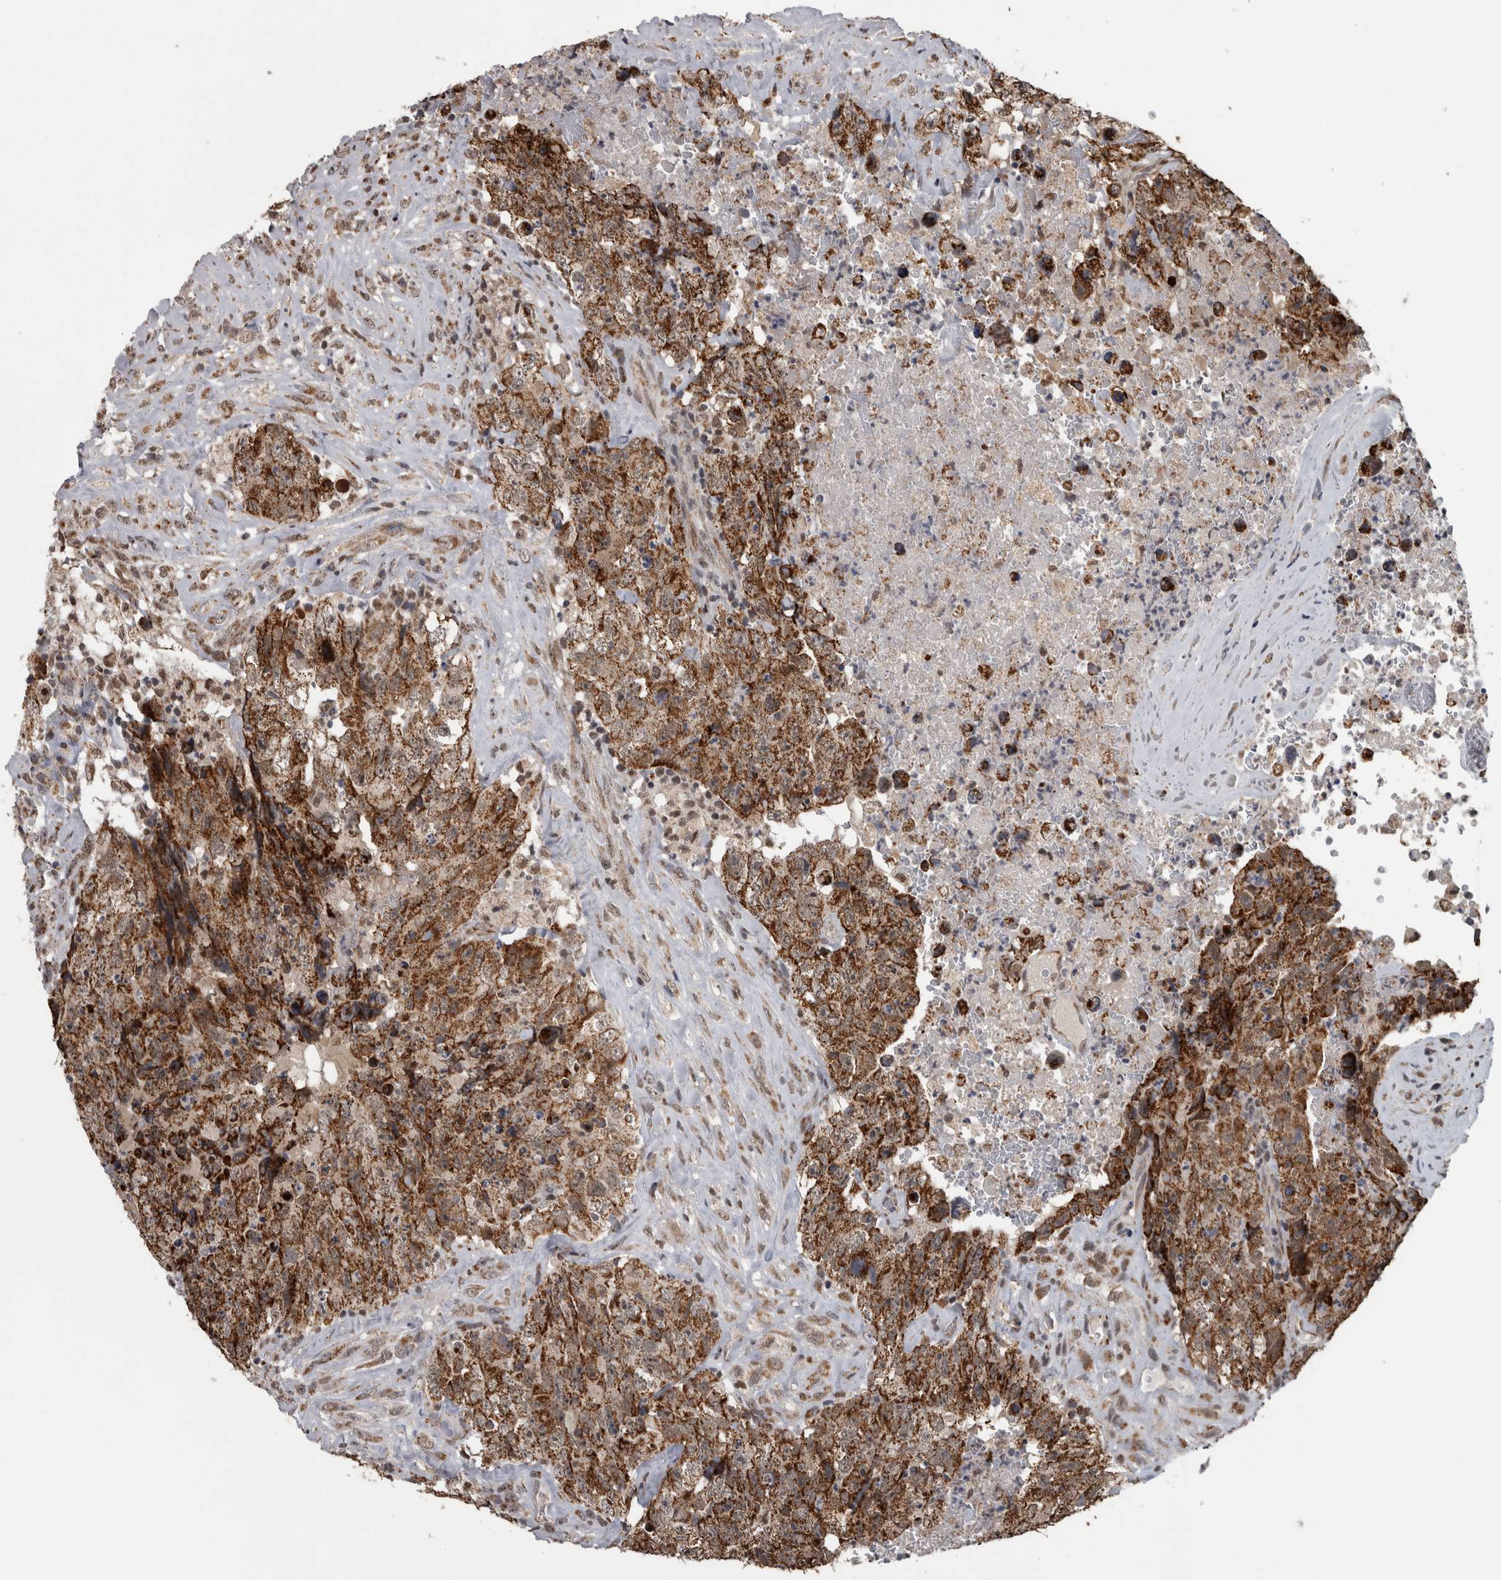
{"staining": {"intensity": "strong", "quantity": ">75%", "location": "cytoplasmic/membranous"}, "tissue": "testis cancer", "cell_type": "Tumor cells", "image_type": "cancer", "snomed": [{"axis": "morphology", "description": "Carcinoma, Embryonal, NOS"}, {"axis": "topography", "description": "Testis"}], "caption": "DAB immunohistochemical staining of human testis embryonal carcinoma shows strong cytoplasmic/membranous protein expression in approximately >75% of tumor cells. (Stains: DAB (3,3'-diaminobenzidine) in brown, nuclei in blue, Microscopy: brightfield microscopy at high magnification).", "gene": "OR2K2", "patient": {"sex": "male", "age": 32}}